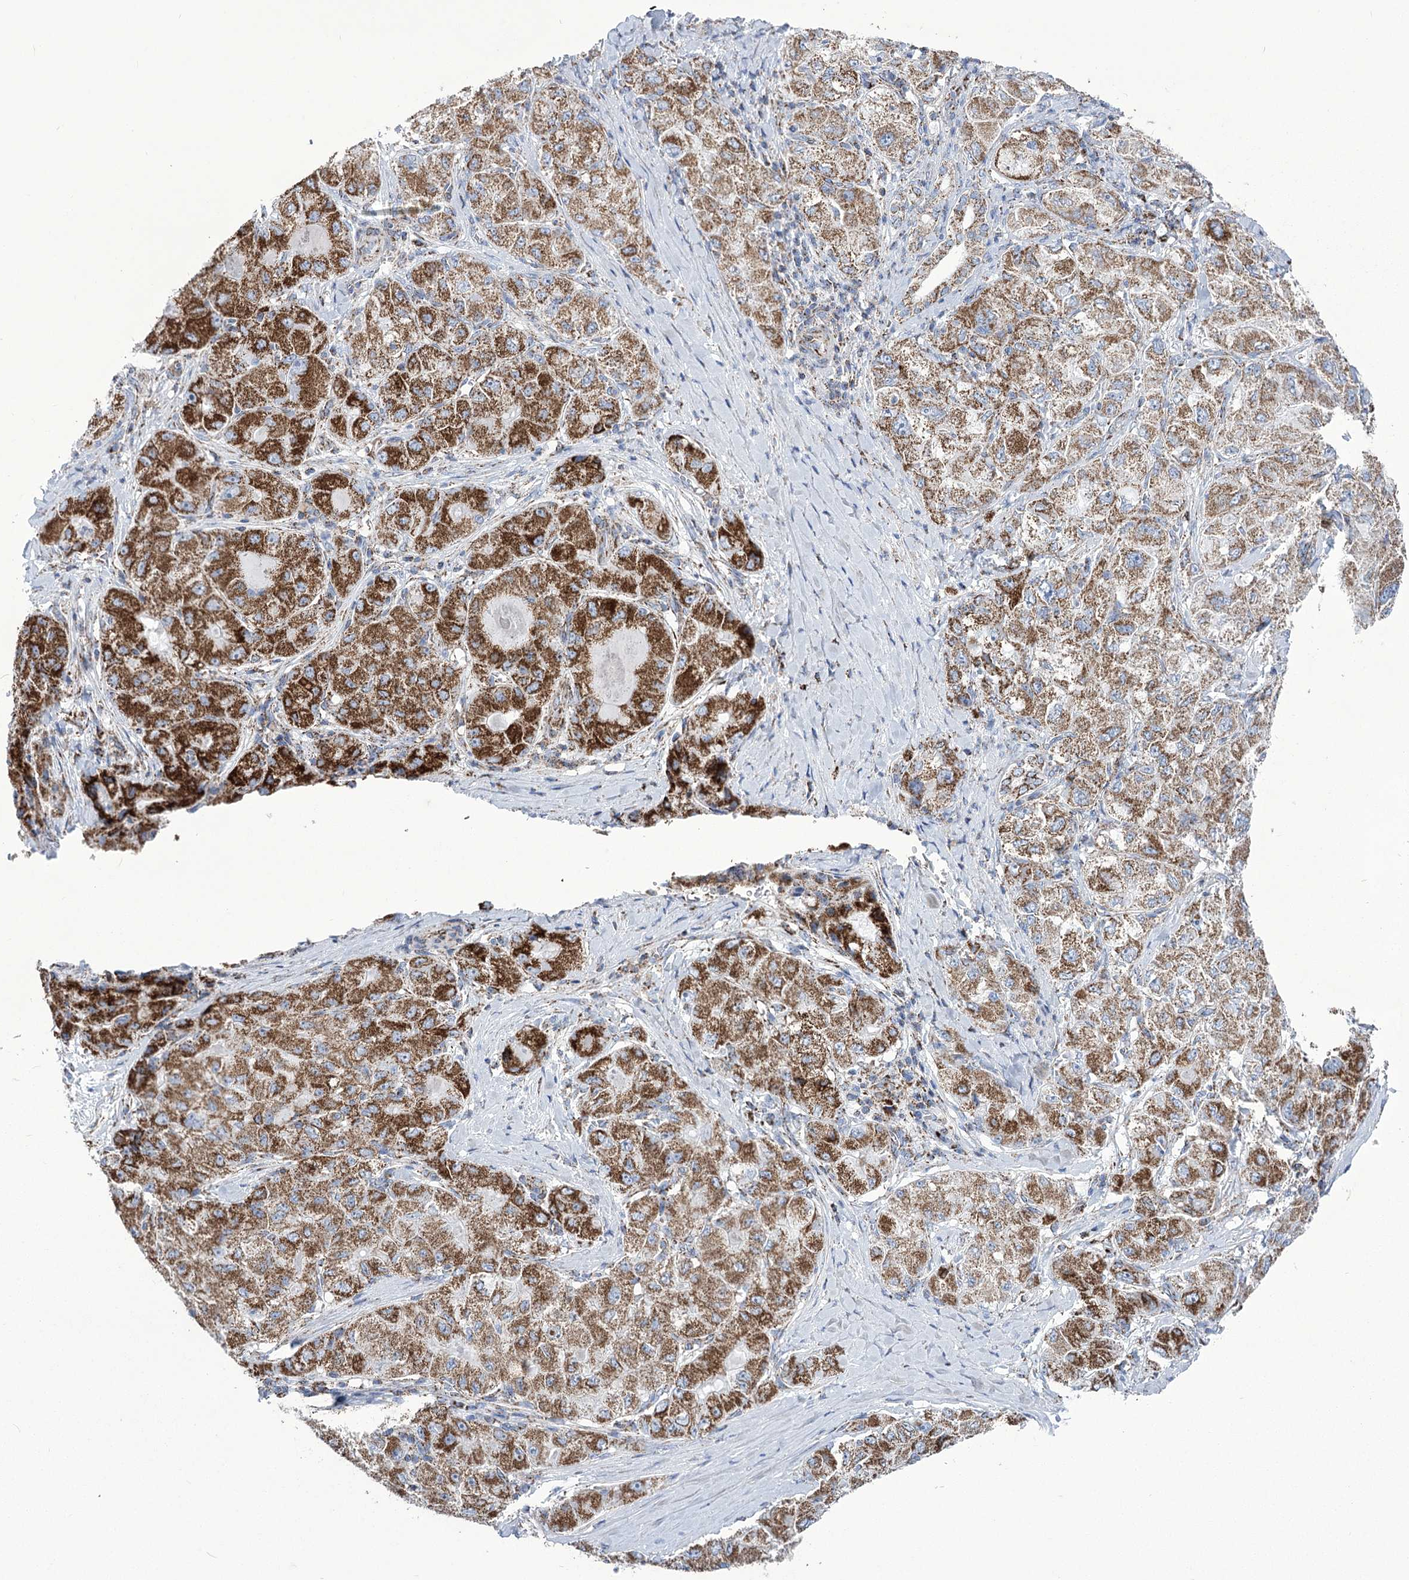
{"staining": {"intensity": "strong", "quantity": "<25%", "location": "cytoplasmic/membranous"}, "tissue": "liver cancer", "cell_type": "Tumor cells", "image_type": "cancer", "snomed": [{"axis": "morphology", "description": "Carcinoma, Hepatocellular, NOS"}, {"axis": "topography", "description": "Liver"}], "caption": "Strong cytoplasmic/membranous protein staining is appreciated in approximately <25% of tumor cells in liver hepatocellular carcinoma.", "gene": "PDHB", "patient": {"sex": "male", "age": 80}}